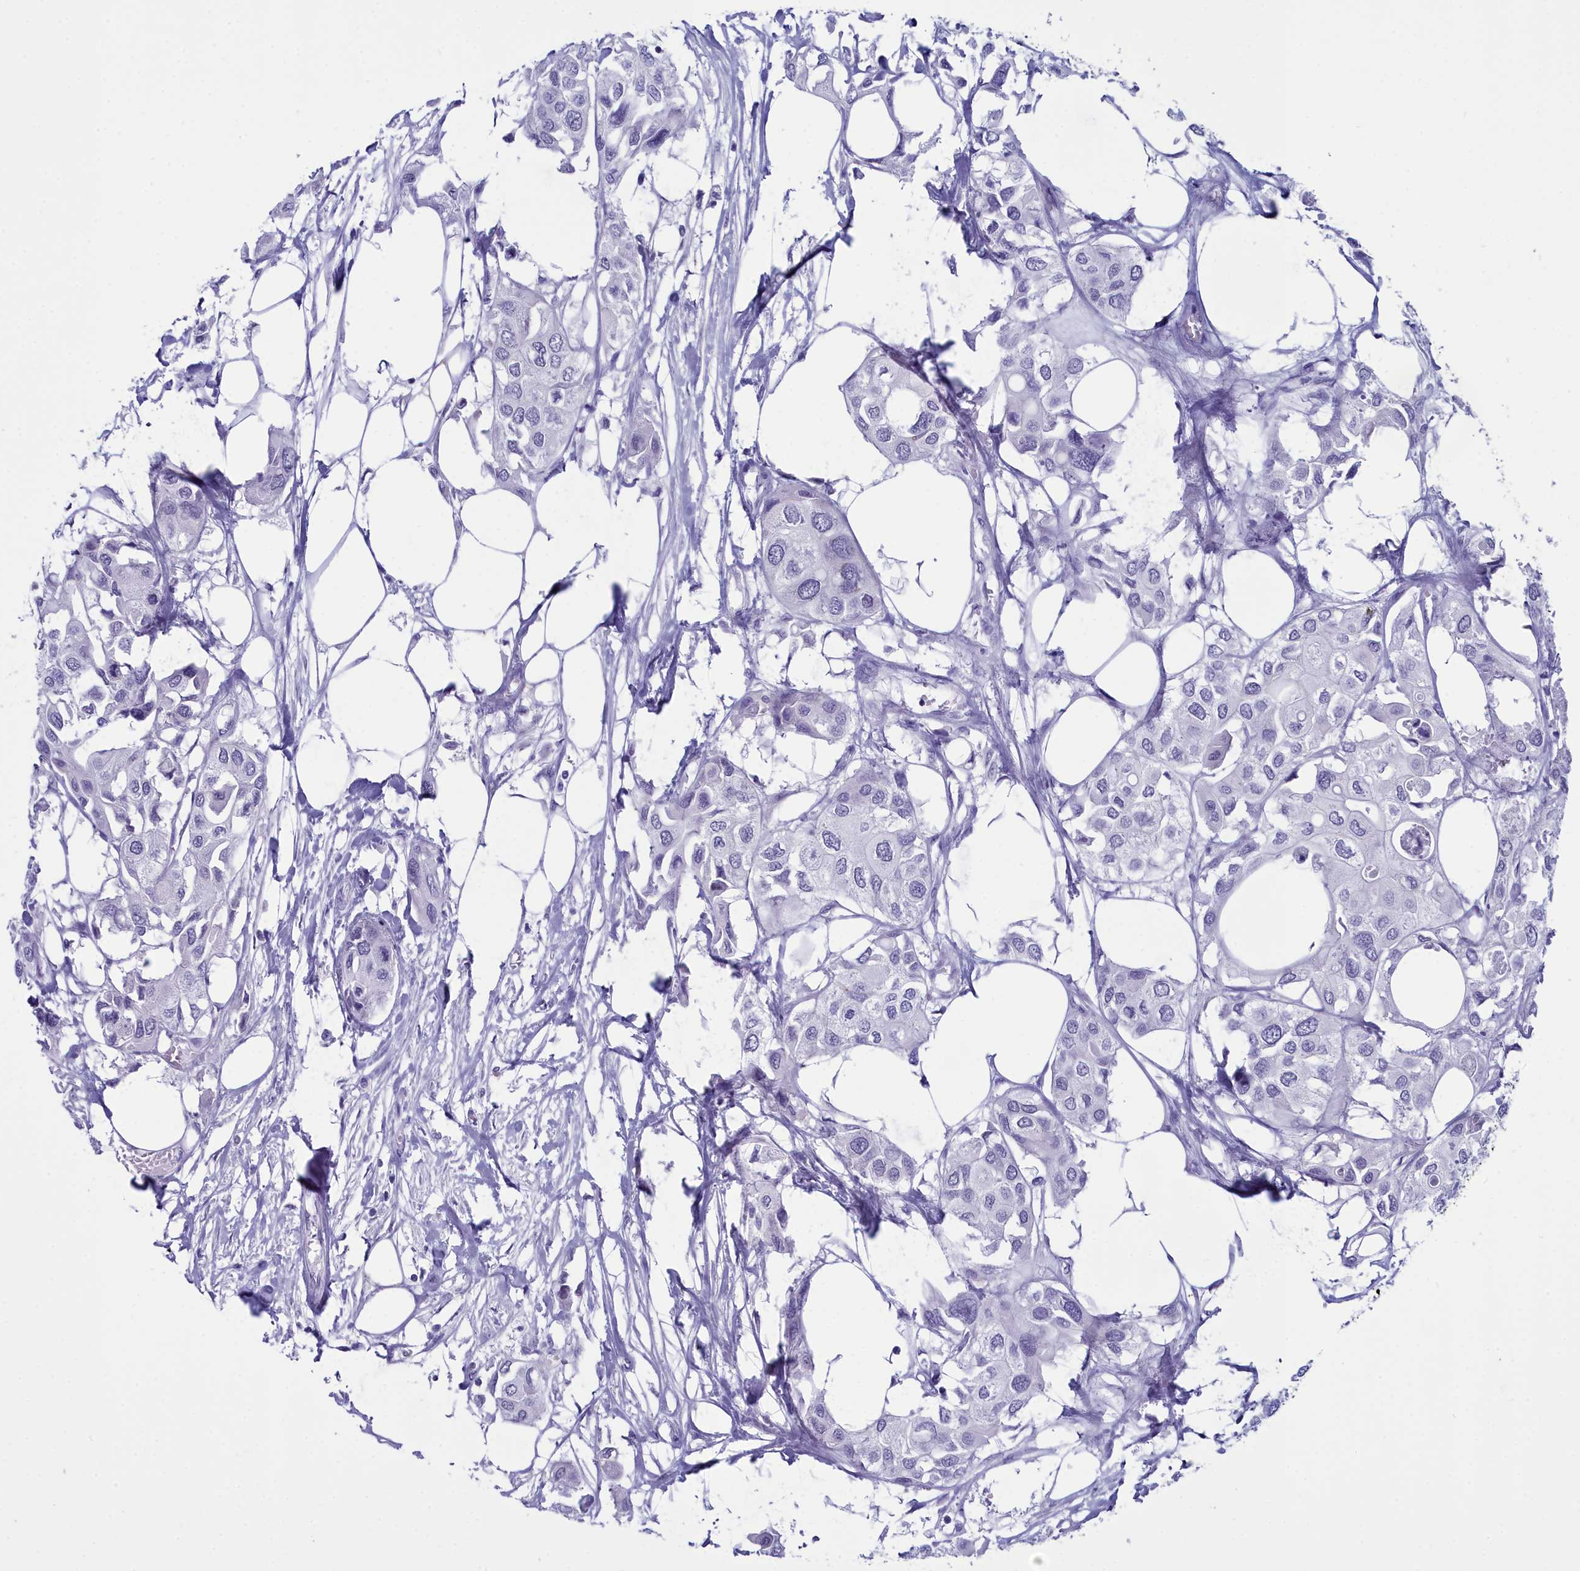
{"staining": {"intensity": "negative", "quantity": "none", "location": "none"}, "tissue": "urothelial cancer", "cell_type": "Tumor cells", "image_type": "cancer", "snomed": [{"axis": "morphology", "description": "Urothelial carcinoma, High grade"}, {"axis": "topography", "description": "Urinary bladder"}], "caption": "High power microscopy photomicrograph of an immunohistochemistry image of high-grade urothelial carcinoma, revealing no significant positivity in tumor cells.", "gene": "MAP6", "patient": {"sex": "male", "age": 64}}